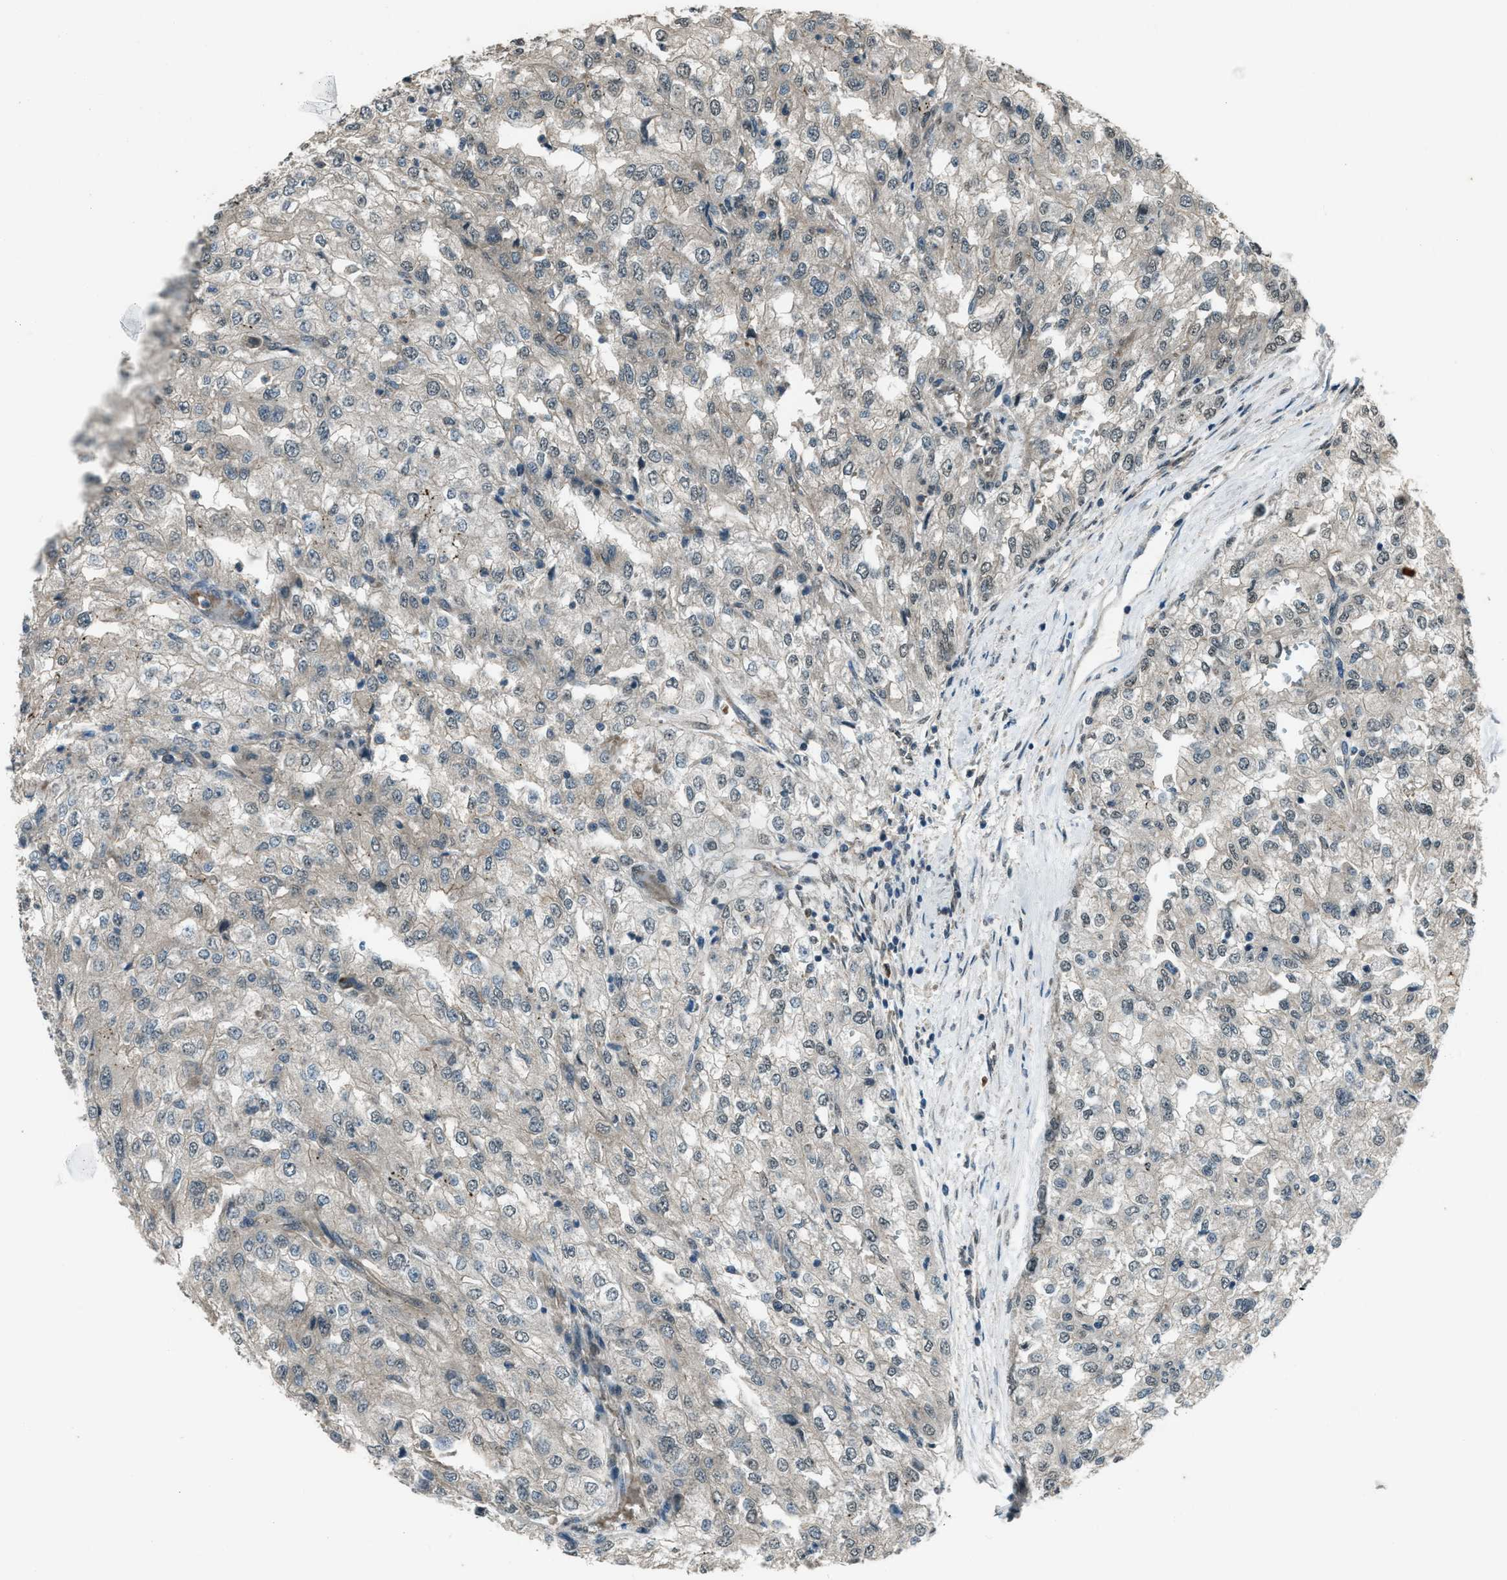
{"staining": {"intensity": "negative", "quantity": "none", "location": "none"}, "tissue": "renal cancer", "cell_type": "Tumor cells", "image_type": "cancer", "snomed": [{"axis": "morphology", "description": "Adenocarcinoma, NOS"}, {"axis": "topography", "description": "Kidney"}], "caption": "High magnification brightfield microscopy of adenocarcinoma (renal) stained with DAB (3,3'-diaminobenzidine) (brown) and counterstained with hematoxylin (blue): tumor cells show no significant expression.", "gene": "SVIL", "patient": {"sex": "female", "age": 54}}